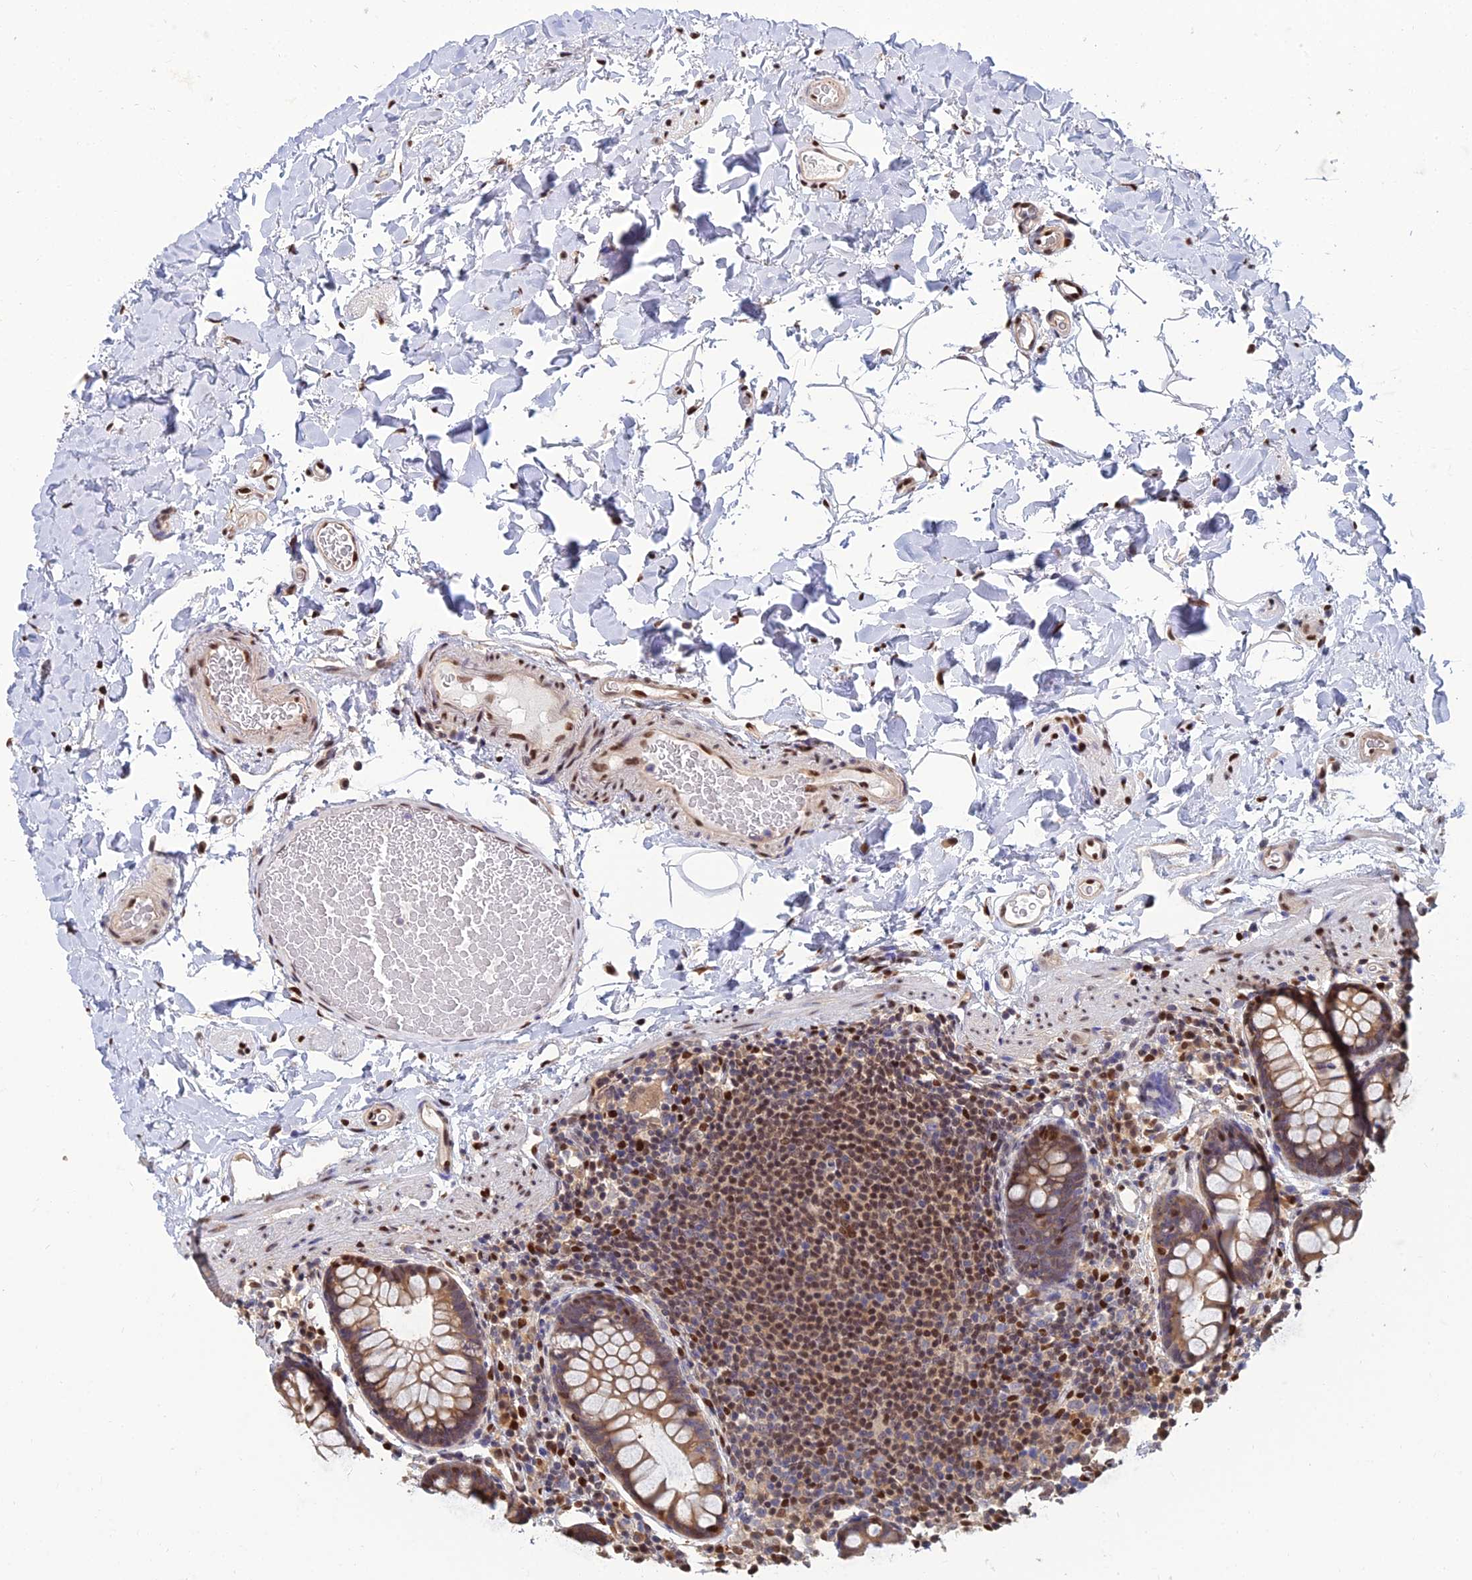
{"staining": {"intensity": "moderate", "quantity": ">75%", "location": "nuclear"}, "tissue": "colon", "cell_type": "Endothelial cells", "image_type": "normal", "snomed": [{"axis": "morphology", "description": "Normal tissue, NOS"}, {"axis": "topography", "description": "Colon"}], "caption": "Colon stained with IHC exhibits moderate nuclear staining in approximately >75% of endothelial cells. (brown staining indicates protein expression, while blue staining denotes nuclei).", "gene": "DNPEP", "patient": {"sex": "female", "age": 80}}